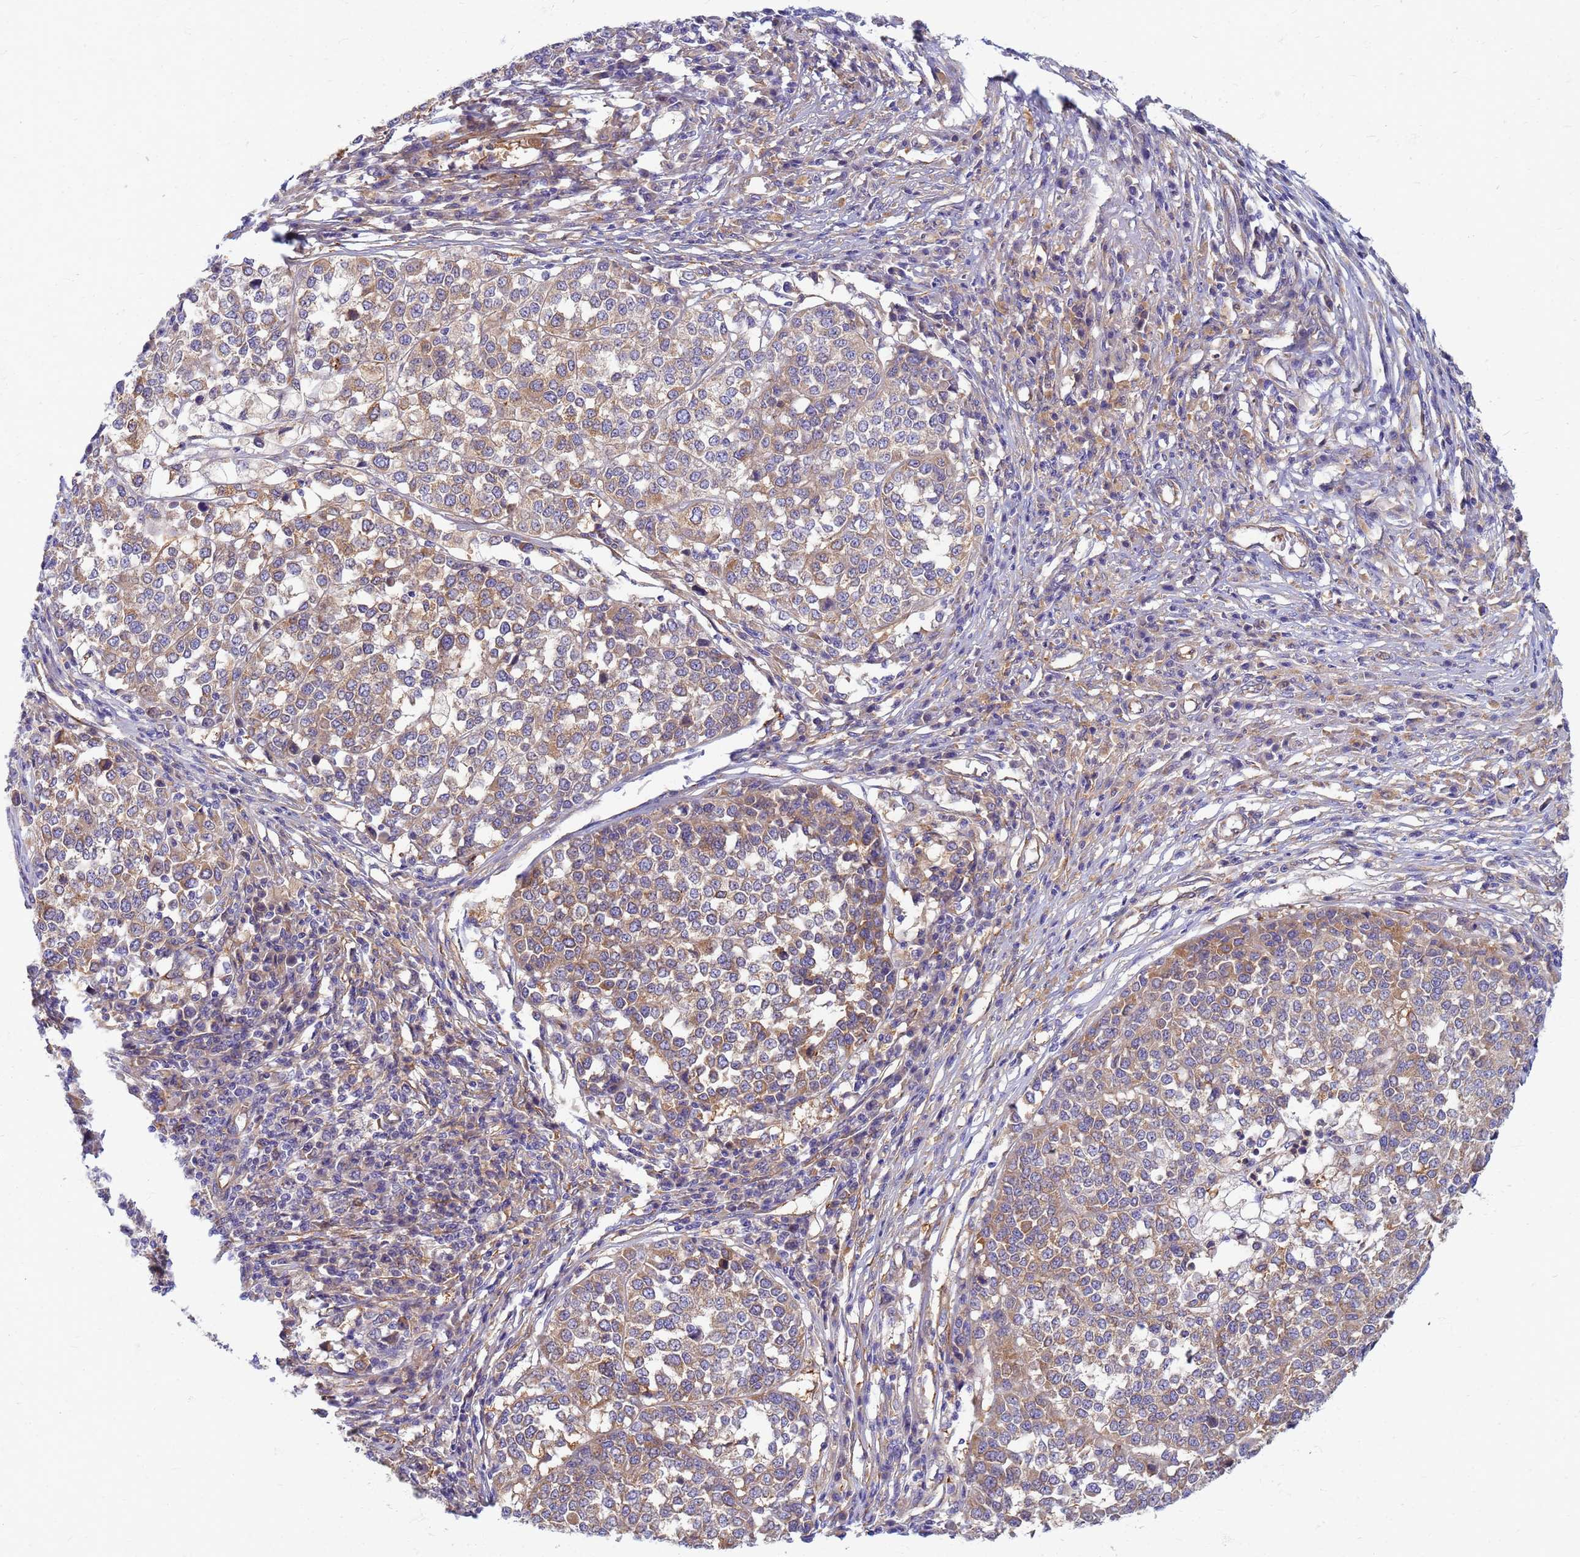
{"staining": {"intensity": "moderate", "quantity": ">75%", "location": "cytoplasmic/membranous"}, "tissue": "melanoma", "cell_type": "Tumor cells", "image_type": "cancer", "snomed": [{"axis": "morphology", "description": "Malignant melanoma, Metastatic site"}, {"axis": "topography", "description": "Lymph node"}], "caption": "Melanoma stained with IHC demonstrates moderate cytoplasmic/membranous staining in about >75% of tumor cells.", "gene": "EEA1", "patient": {"sex": "male", "age": 44}}